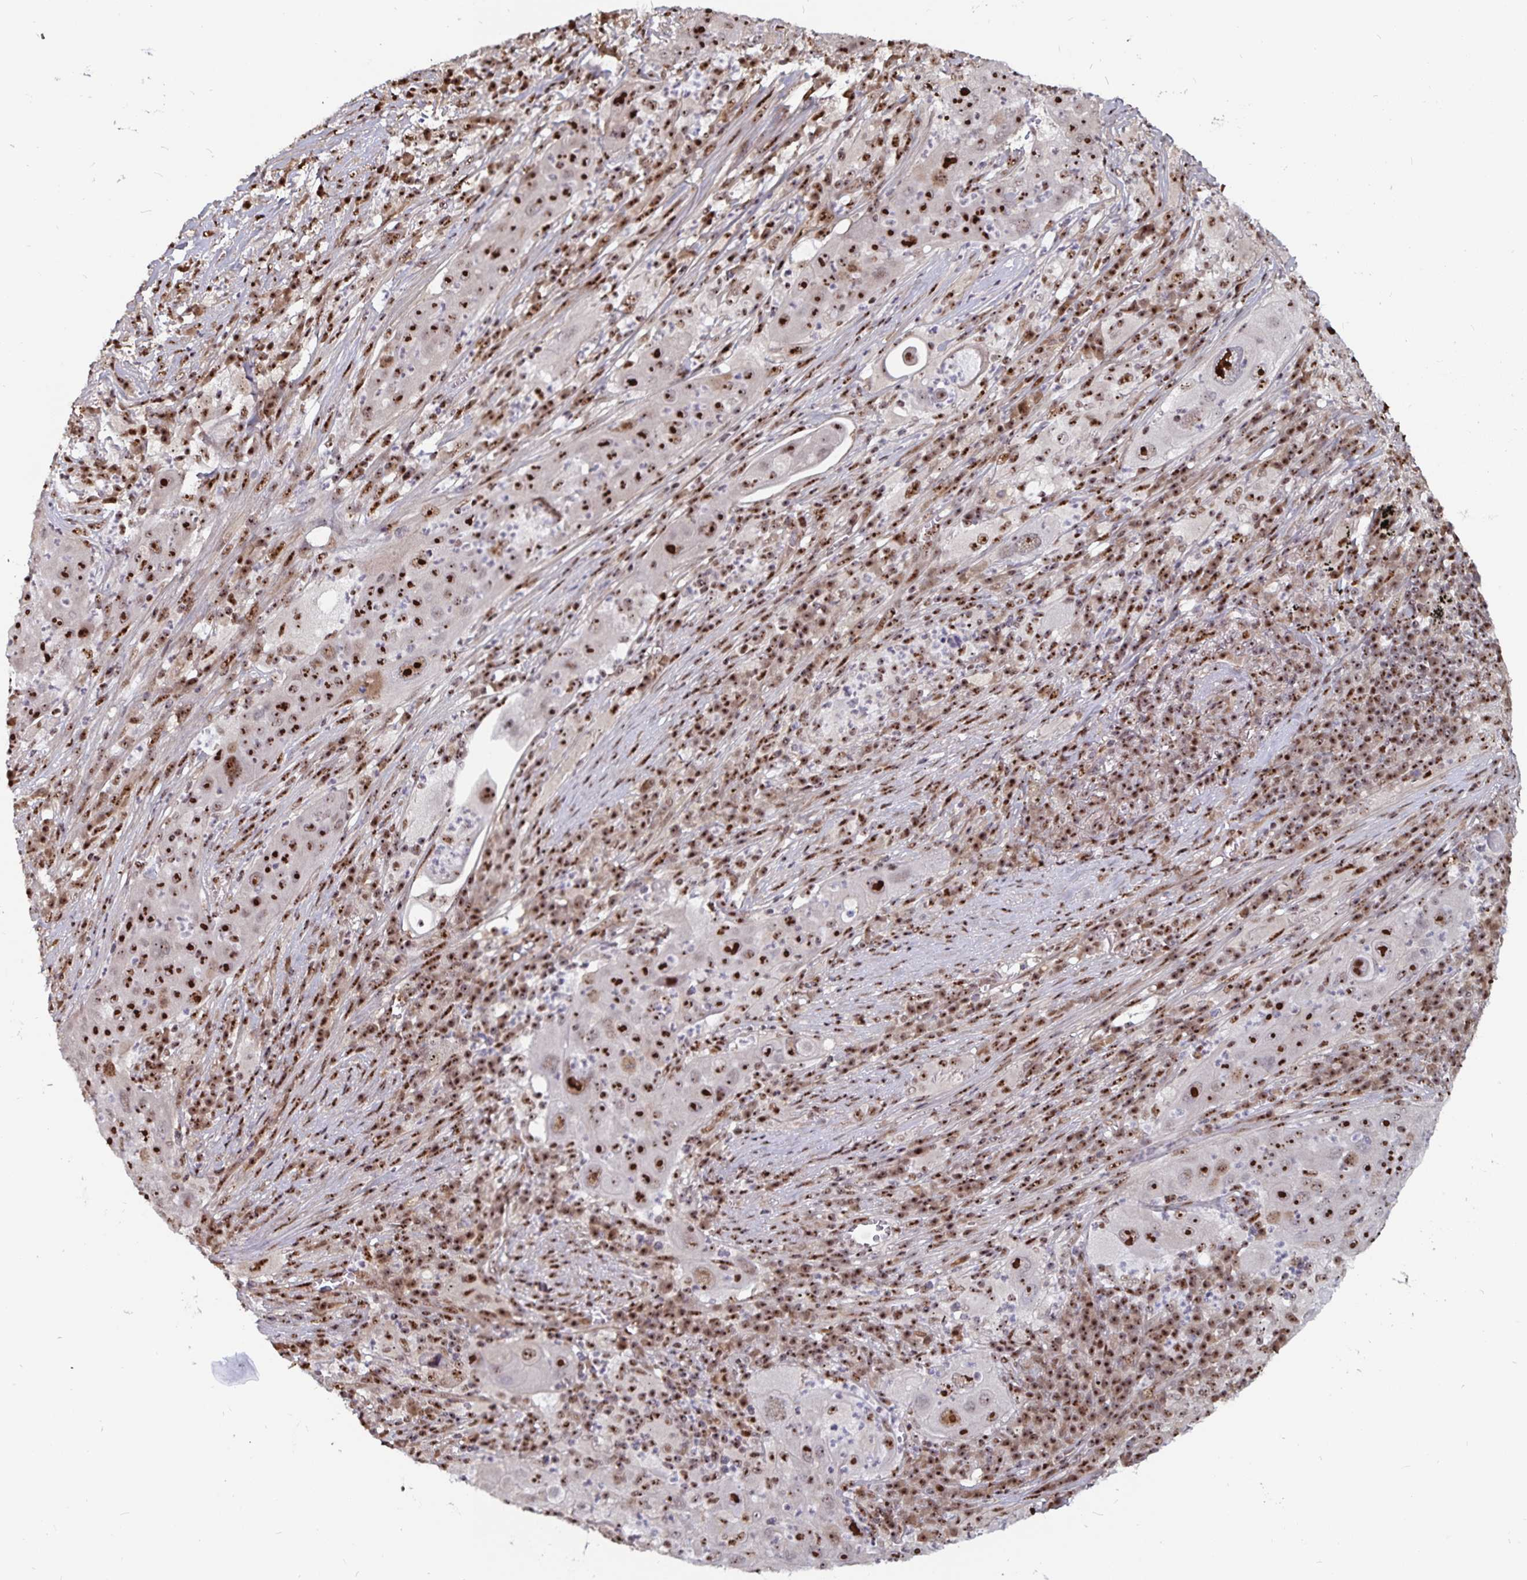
{"staining": {"intensity": "strong", "quantity": ">75%", "location": "nuclear"}, "tissue": "lung cancer", "cell_type": "Tumor cells", "image_type": "cancer", "snomed": [{"axis": "morphology", "description": "Squamous cell carcinoma, NOS"}, {"axis": "topography", "description": "Lung"}], "caption": "Immunohistochemistry photomicrograph of neoplastic tissue: lung cancer stained using immunohistochemistry shows high levels of strong protein expression localized specifically in the nuclear of tumor cells, appearing as a nuclear brown color.", "gene": "LAS1L", "patient": {"sex": "female", "age": 59}}